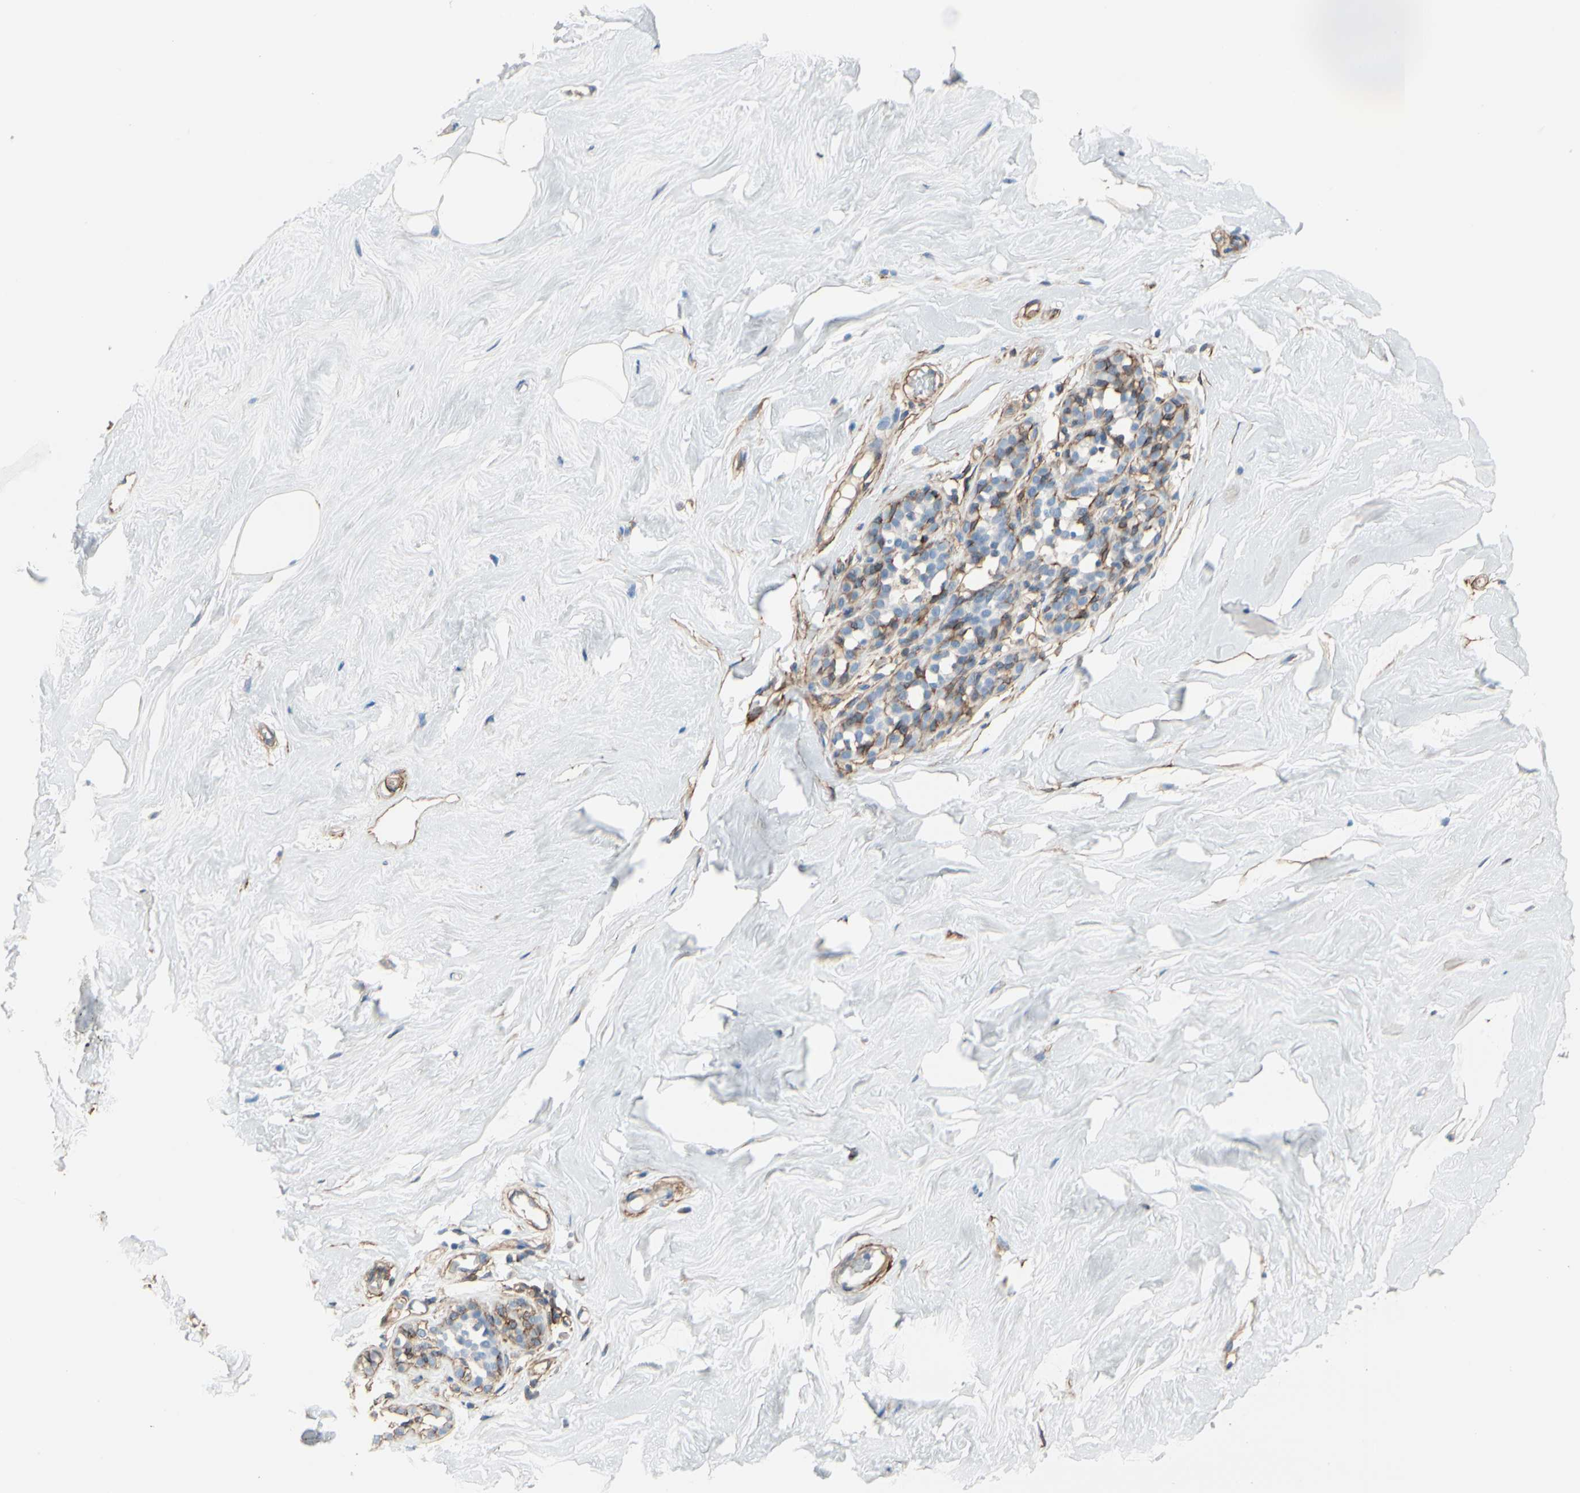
{"staining": {"intensity": "weak", "quantity": ">75%", "location": "cytoplasmic/membranous"}, "tissue": "breast", "cell_type": "Adipocytes", "image_type": "normal", "snomed": [{"axis": "morphology", "description": "Normal tissue, NOS"}, {"axis": "topography", "description": "Breast"}], "caption": "Brown immunohistochemical staining in unremarkable human breast reveals weak cytoplasmic/membranous expression in about >75% of adipocytes.", "gene": "EPB41L2", "patient": {"sex": "female", "age": 75}}